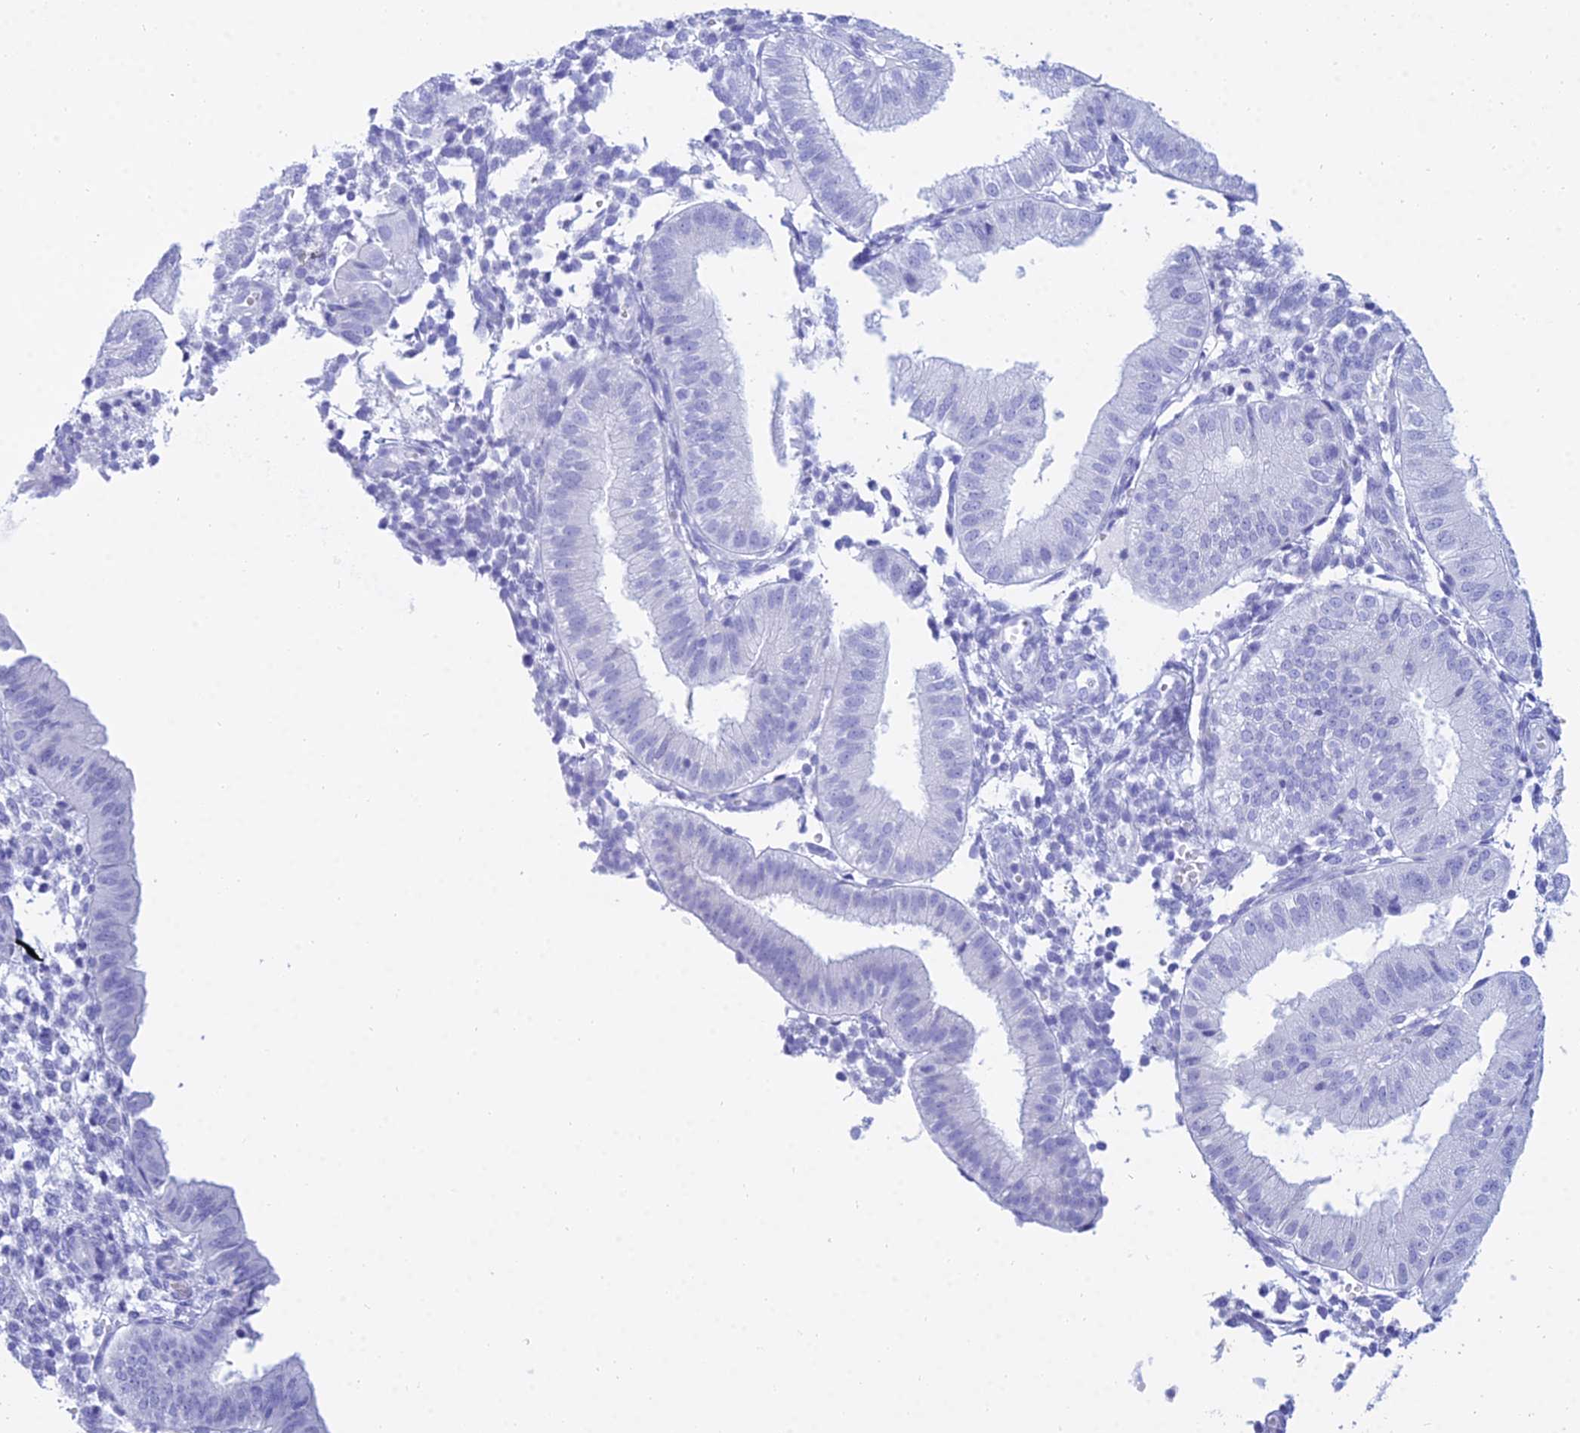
{"staining": {"intensity": "negative", "quantity": "none", "location": "none"}, "tissue": "endometrium", "cell_type": "Cells in endometrial stroma", "image_type": "normal", "snomed": [{"axis": "morphology", "description": "Normal tissue, NOS"}, {"axis": "topography", "description": "Endometrium"}], "caption": "The histopathology image displays no staining of cells in endometrial stroma in normal endometrium. (DAB immunohistochemistry (IHC) visualized using brightfield microscopy, high magnification).", "gene": "PATE4", "patient": {"sex": "female", "age": 39}}